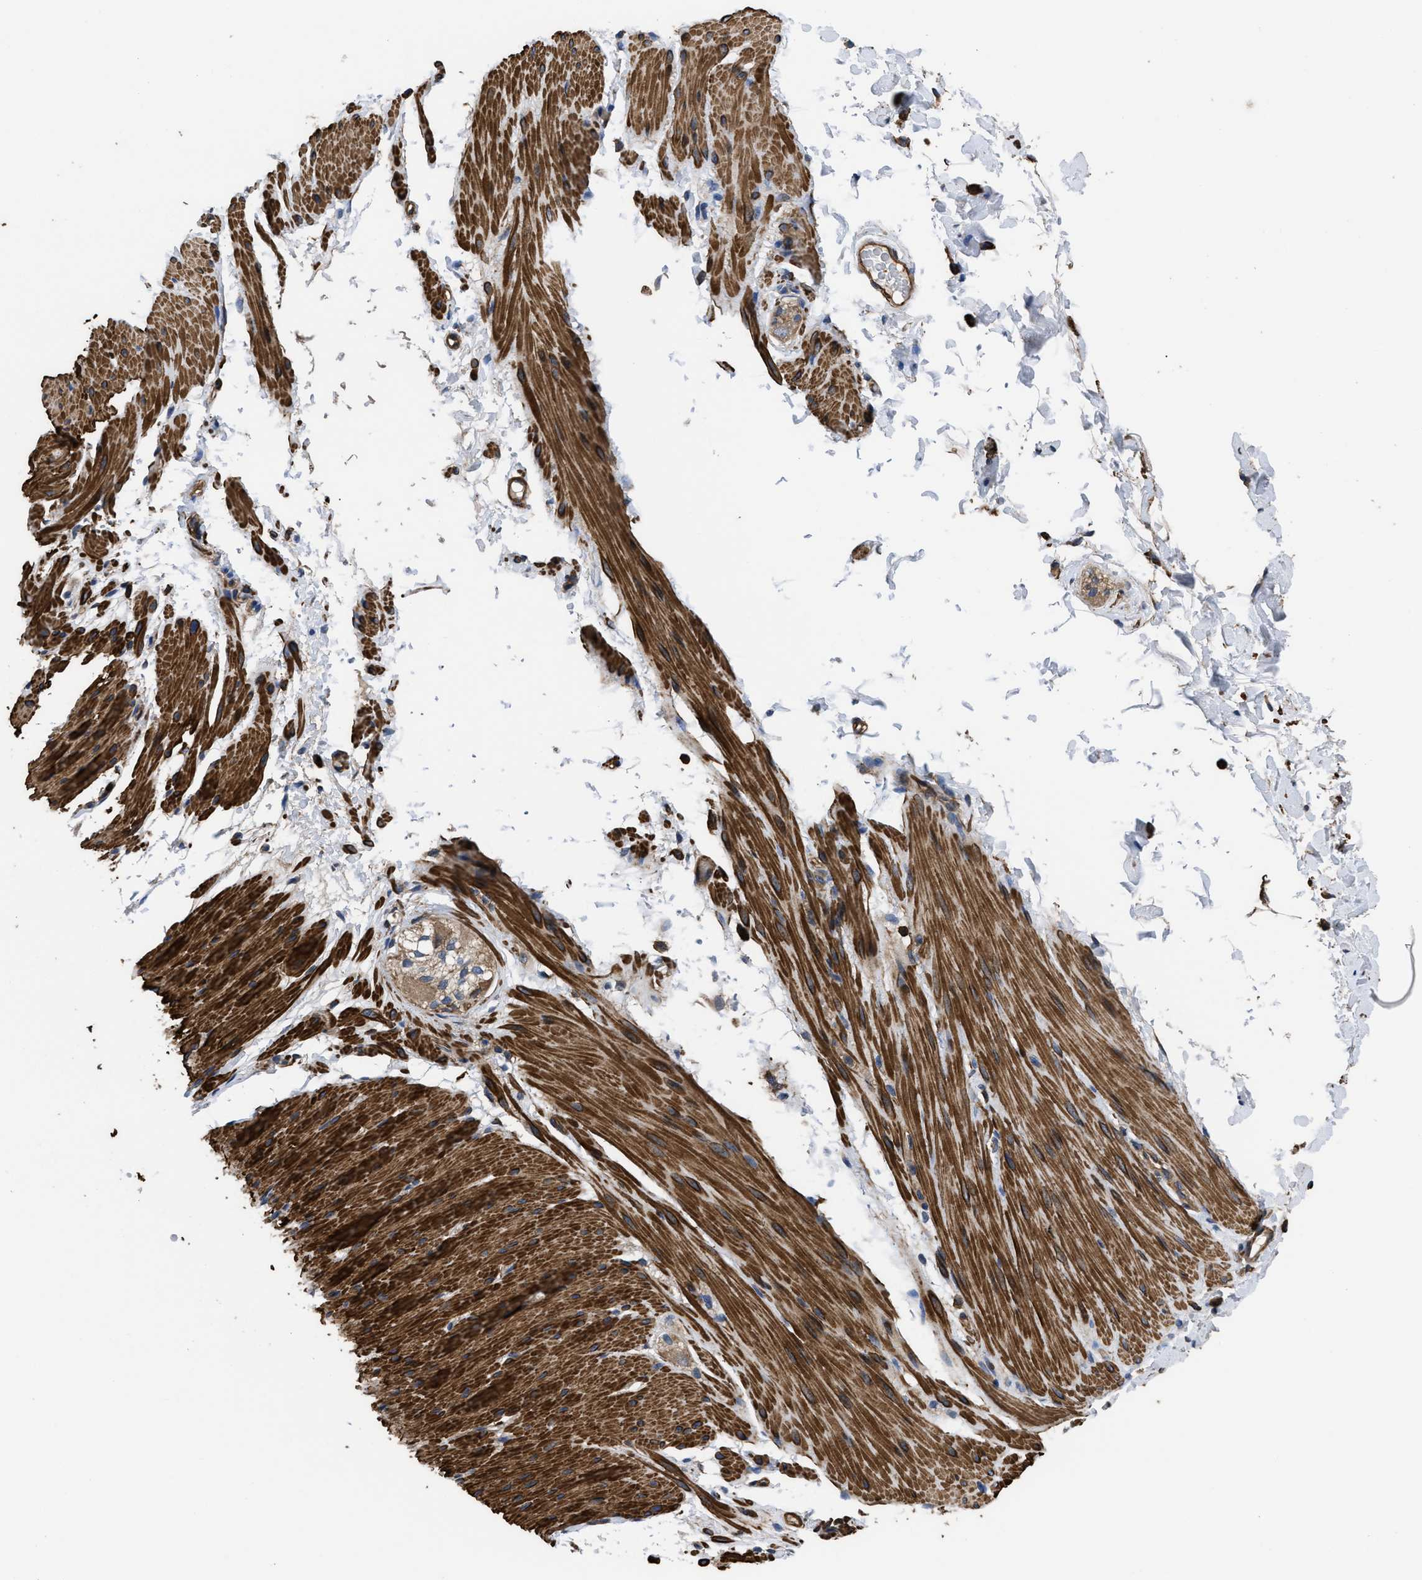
{"staining": {"intensity": "strong", "quantity": ">75%", "location": "cytoplasmic/membranous"}, "tissue": "smooth muscle", "cell_type": "Smooth muscle cells", "image_type": "normal", "snomed": [{"axis": "morphology", "description": "Normal tissue, NOS"}, {"axis": "topography", "description": "Smooth muscle"}, {"axis": "topography", "description": "Colon"}], "caption": "A micrograph of smooth muscle stained for a protein exhibits strong cytoplasmic/membranous brown staining in smooth muscle cells. The staining is performed using DAB (3,3'-diaminobenzidine) brown chromogen to label protein expression. The nuclei are counter-stained blue using hematoxylin.", "gene": "SCUBE2", "patient": {"sex": "male", "age": 67}}